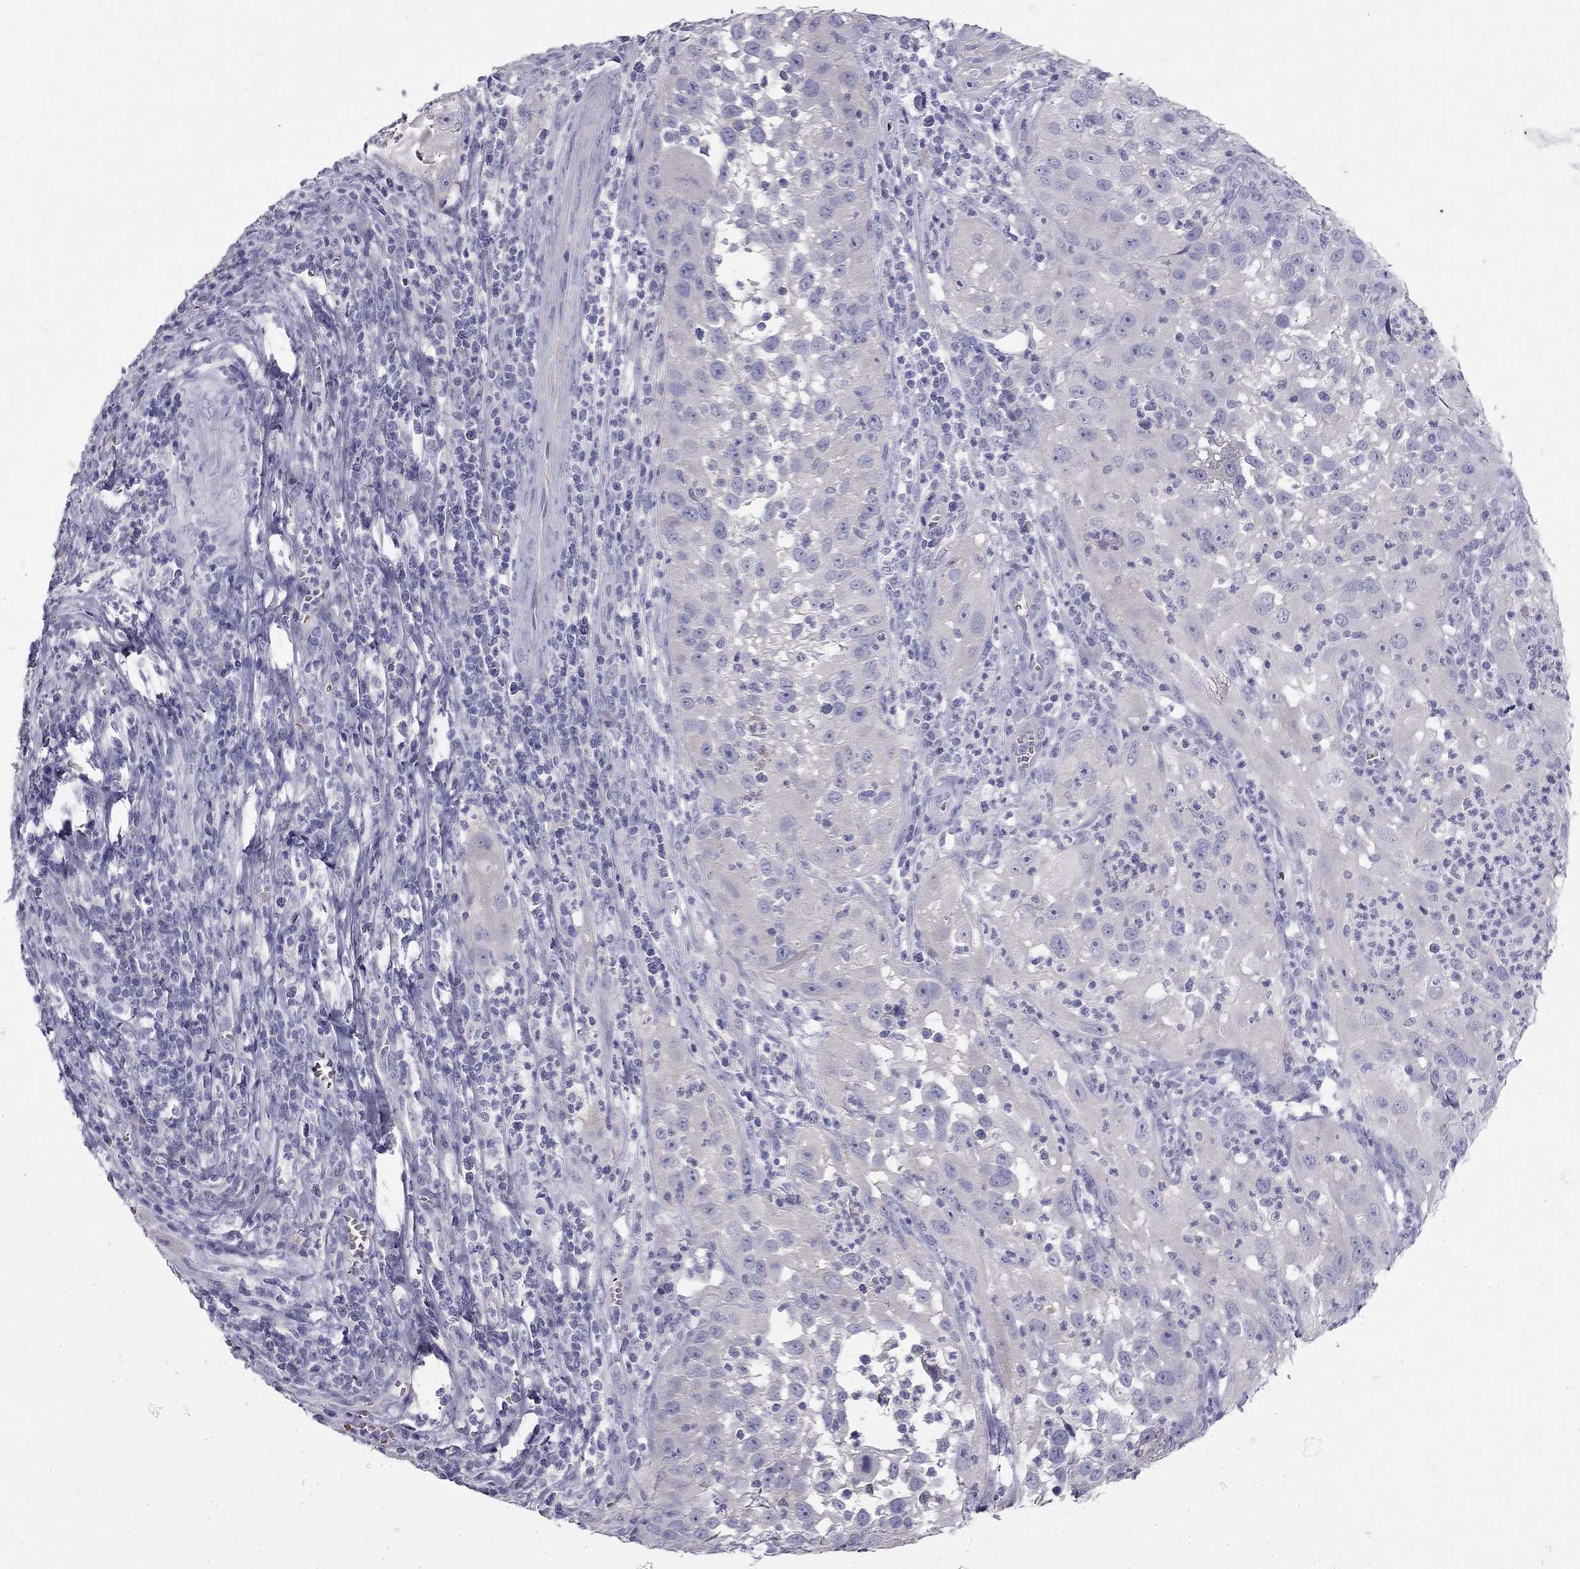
{"staining": {"intensity": "negative", "quantity": "none", "location": "none"}, "tissue": "cervical cancer", "cell_type": "Tumor cells", "image_type": "cancer", "snomed": [{"axis": "morphology", "description": "Squamous cell carcinoma, NOS"}, {"axis": "topography", "description": "Cervix"}], "caption": "Tumor cells show no significant expression in cervical cancer.", "gene": "RHD", "patient": {"sex": "female", "age": 32}}